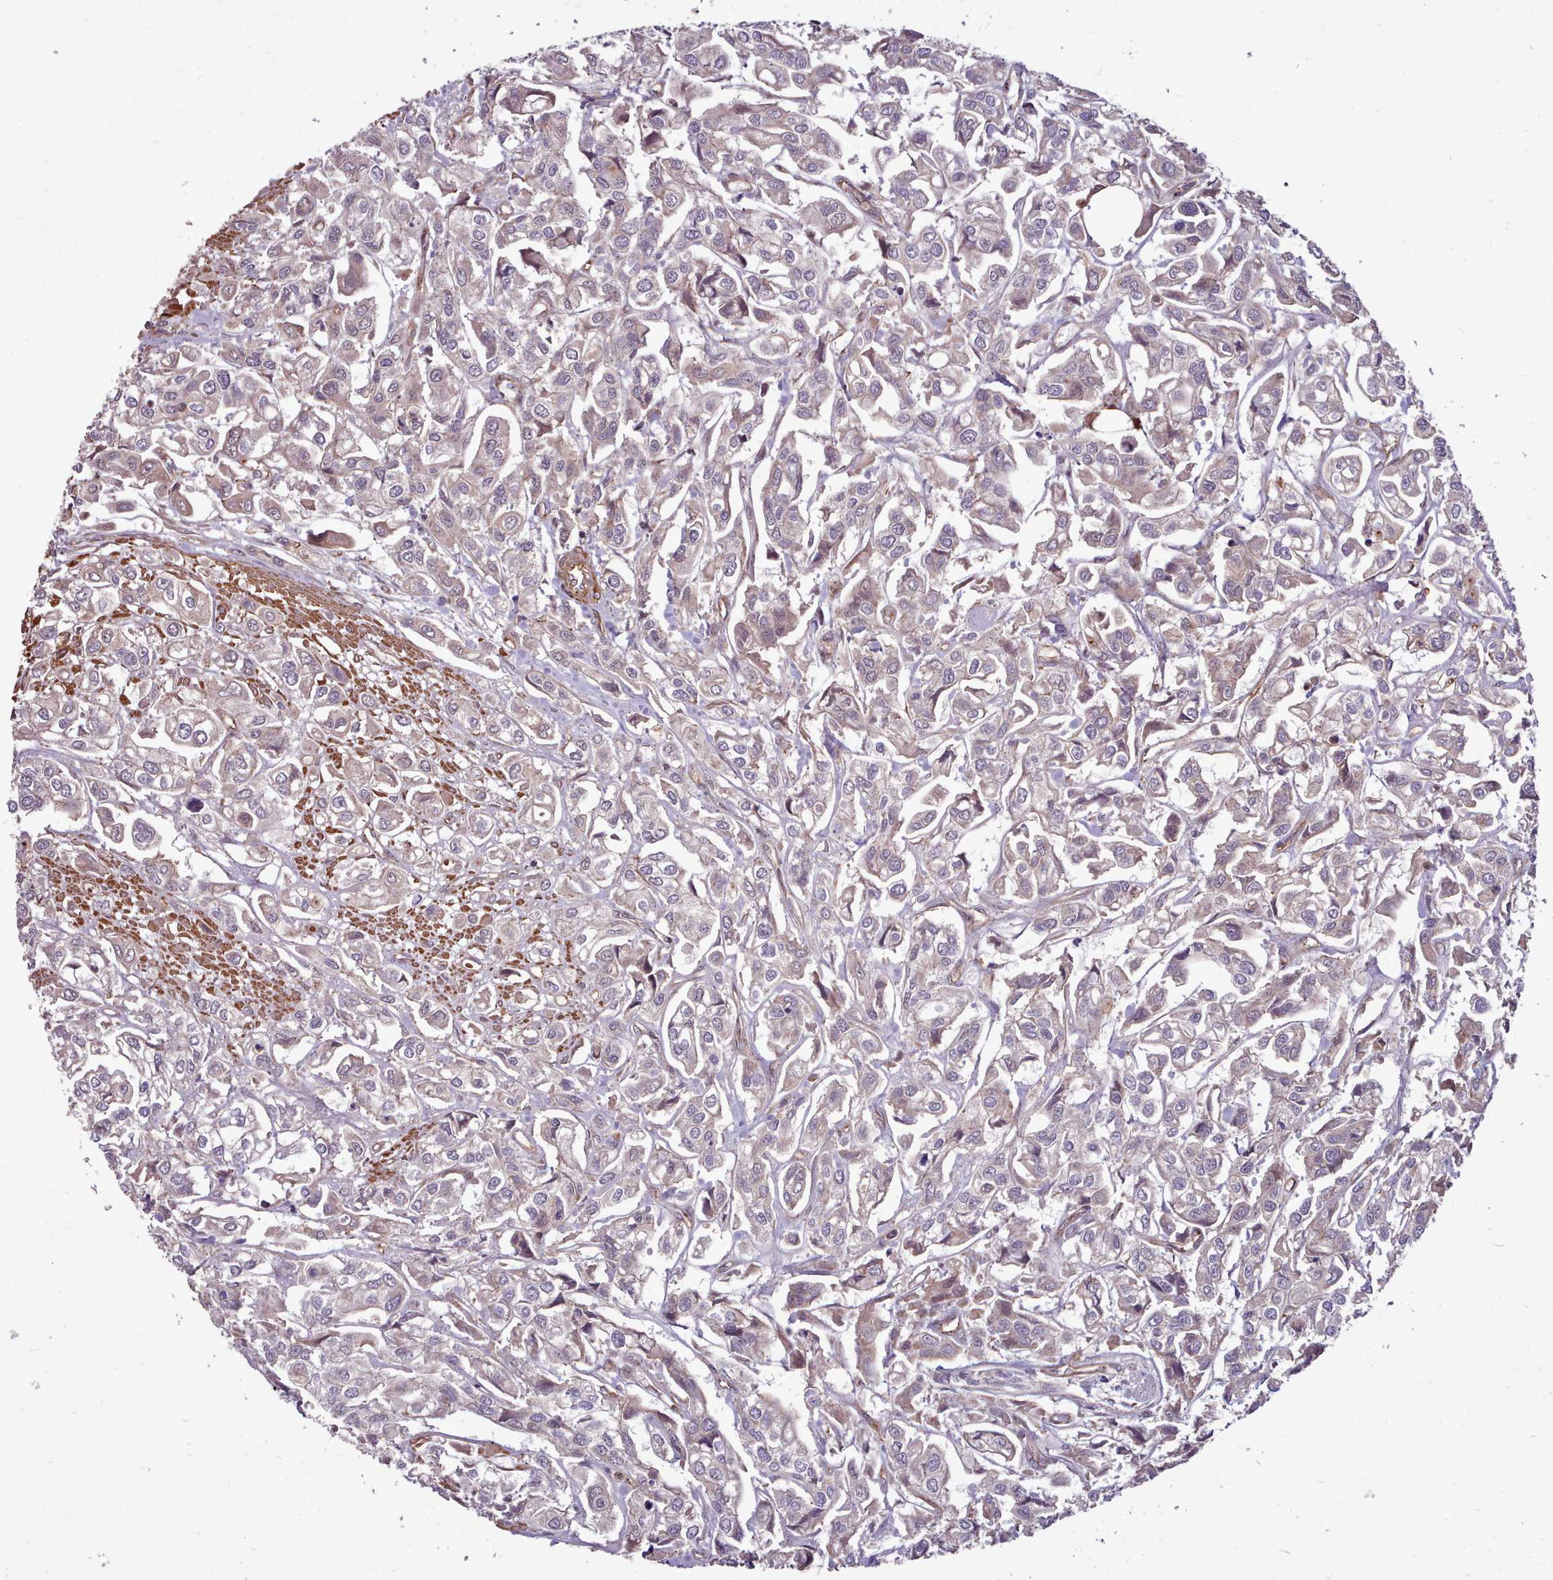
{"staining": {"intensity": "weak", "quantity": "25%-75%", "location": "cytoplasmic/membranous"}, "tissue": "urothelial cancer", "cell_type": "Tumor cells", "image_type": "cancer", "snomed": [{"axis": "morphology", "description": "Urothelial carcinoma, High grade"}, {"axis": "topography", "description": "Urinary bladder"}], "caption": "Human urothelial carcinoma (high-grade) stained for a protein (brown) shows weak cytoplasmic/membranous positive staining in approximately 25%-75% of tumor cells.", "gene": "STUB1", "patient": {"sex": "male", "age": 67}}